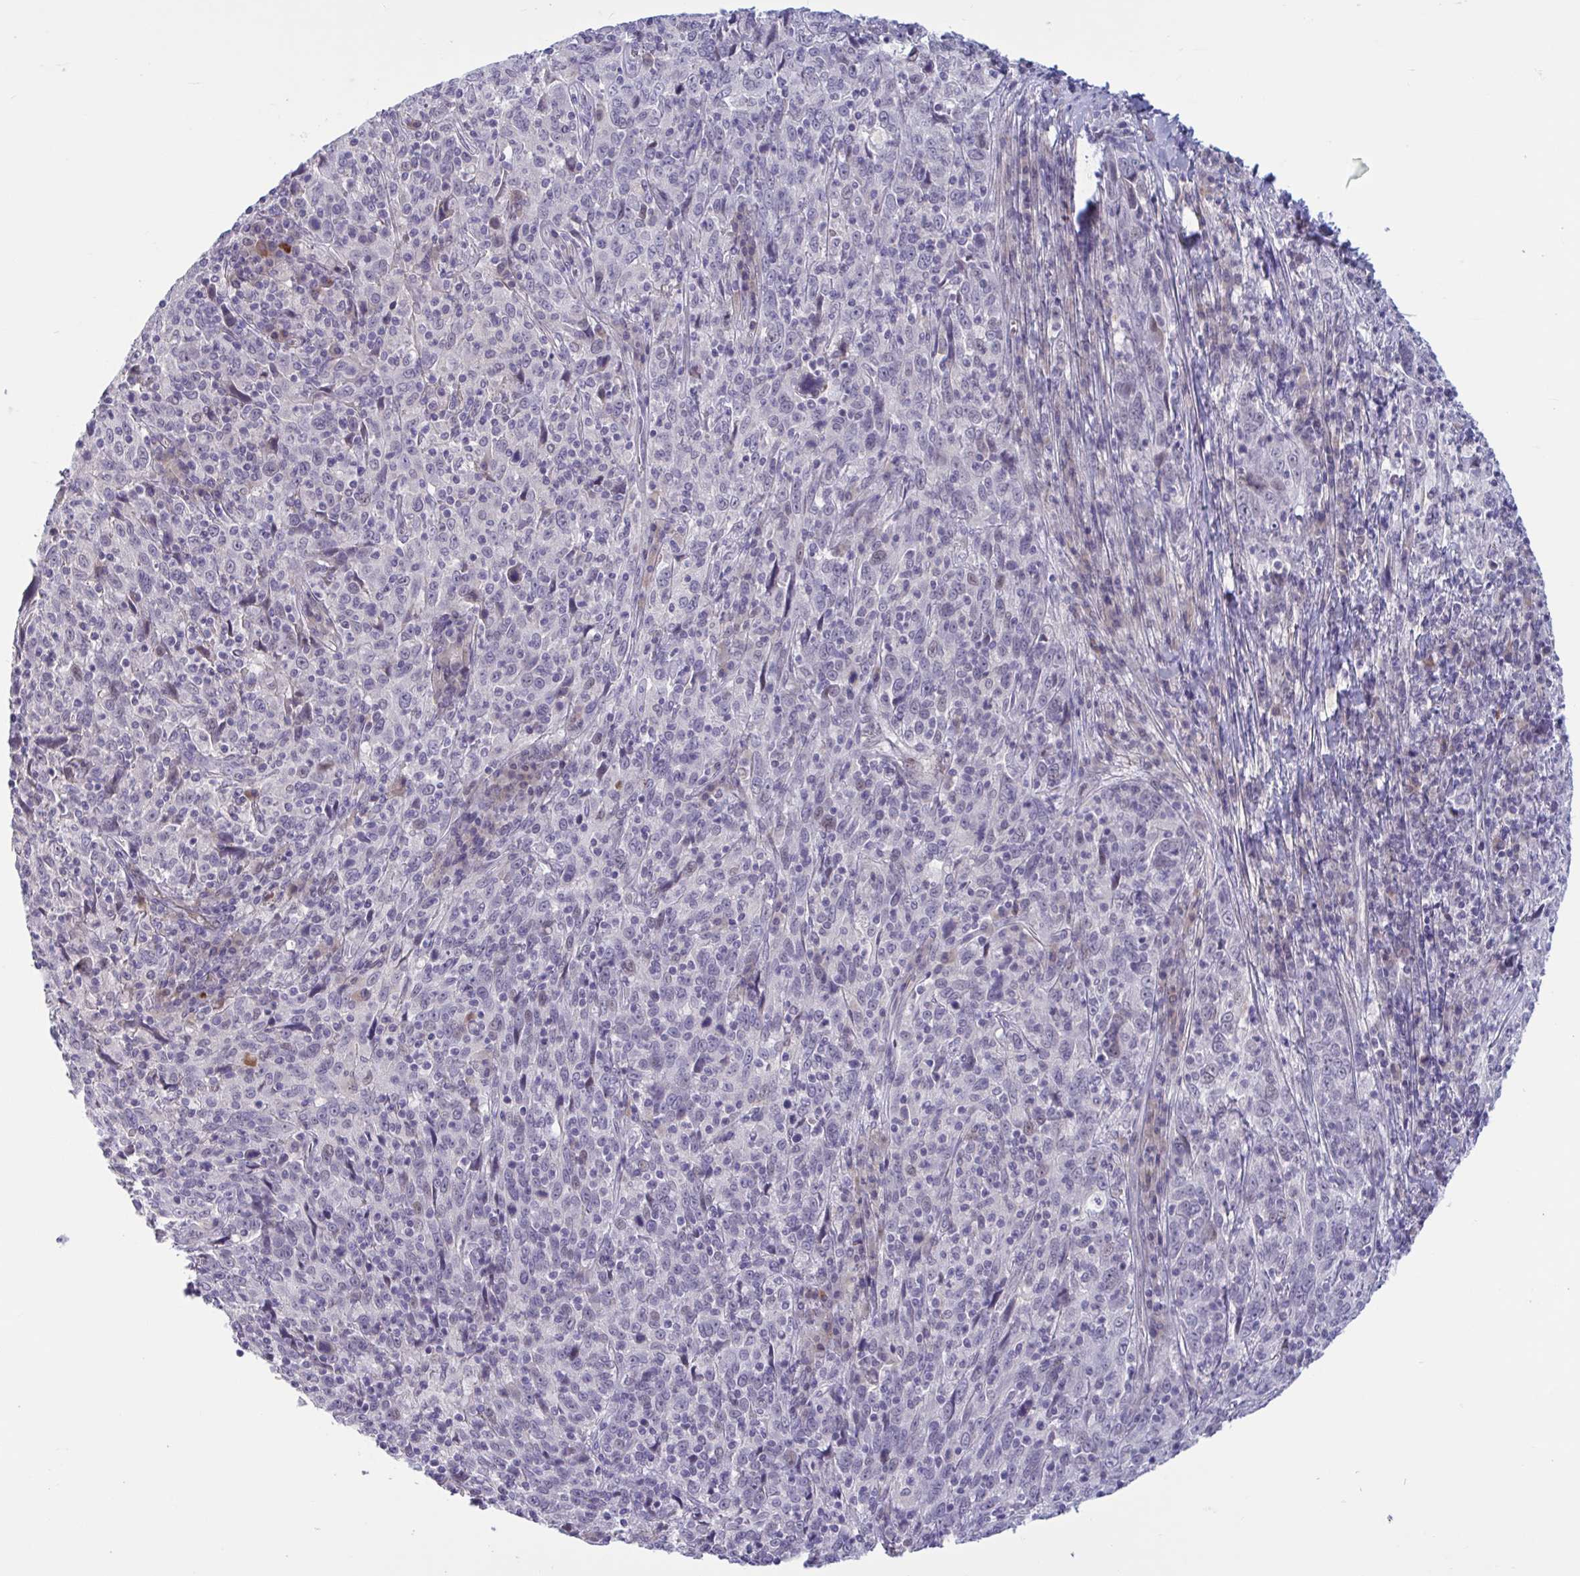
{"staining": {"intensity": "negative", "quantity": "none", "location": "none"}, "tissue": "cervical cancer", "cell_type": "Tumor cells", "image_type": "cancer", "snomed": [{"axis": "morphology", "description": "Squamous cell carcinoma, NOS"}, {"axis": "topography", "description": "Cervix"}], "caption": "Immunohistochemistry (IHC) photomicrograph of neoplastic tissue: cervical cancer stained with DAB displays no significant protein positivity in tumor cells. (DAB (3,3'-diaminobenzidine) immunohistochemistry (IHC) visualized using brightfield microscopy, high magnification).", "gene": "CNGB3", "patient": {"sex": "female", "age": 46}}